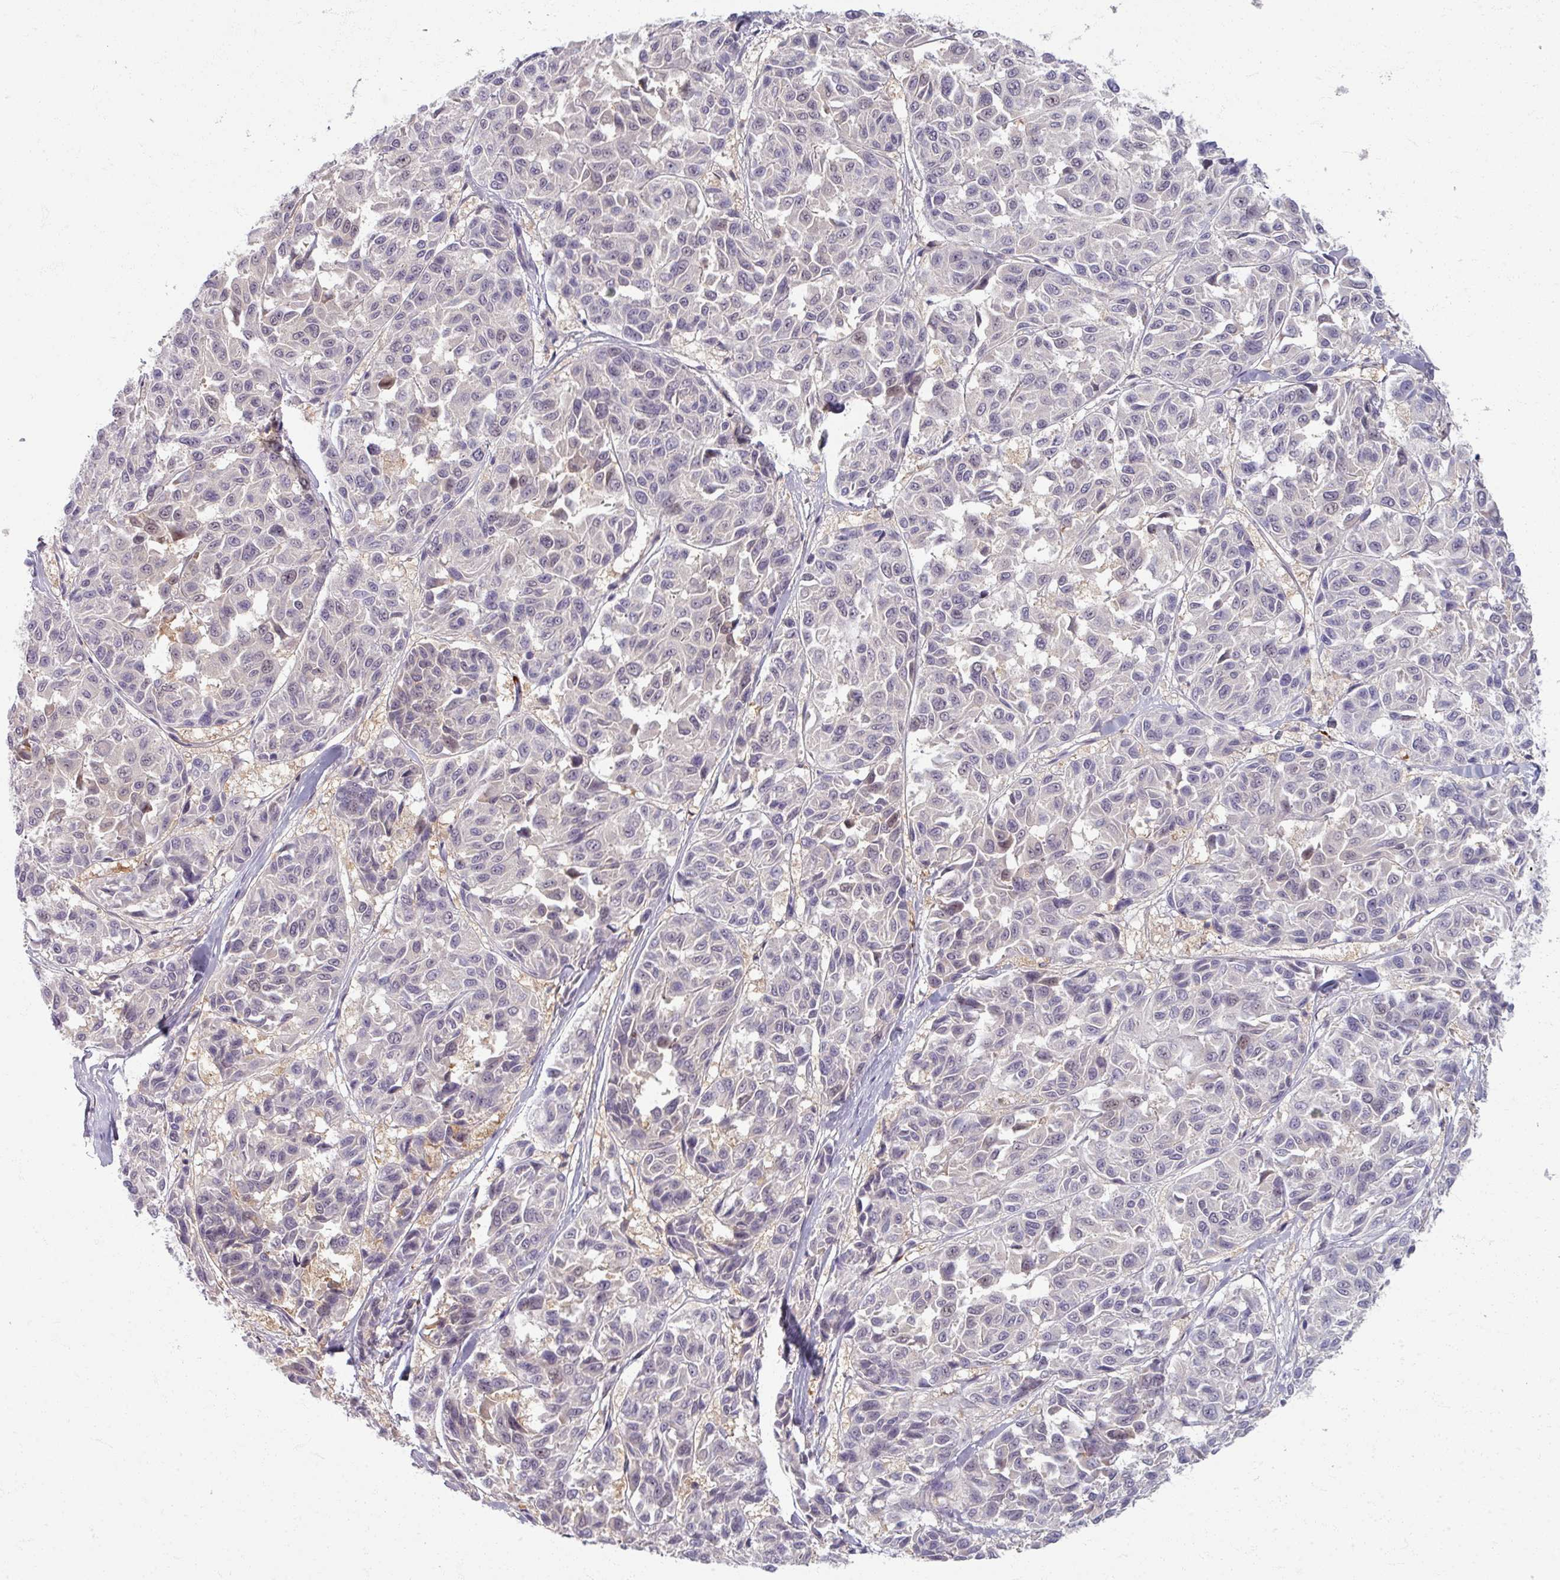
{"staining": {"intensity": "negative", "quantity": "none", "location": "none"}, "tissue": "melanoma", "cell_type": "Tumor cells", "image_type": "cancer", "snomed": [{"axis": "morphology", "description": "Malignant melanoma, NOS"}, {"axis": "topography", "description": "Skin"}], "caption": "A photomicrograph of human malignant melanoma is negative for staining in tumor cells.", "gene": "TTLL7", "patient": {"sex": "female", "age": 66}}